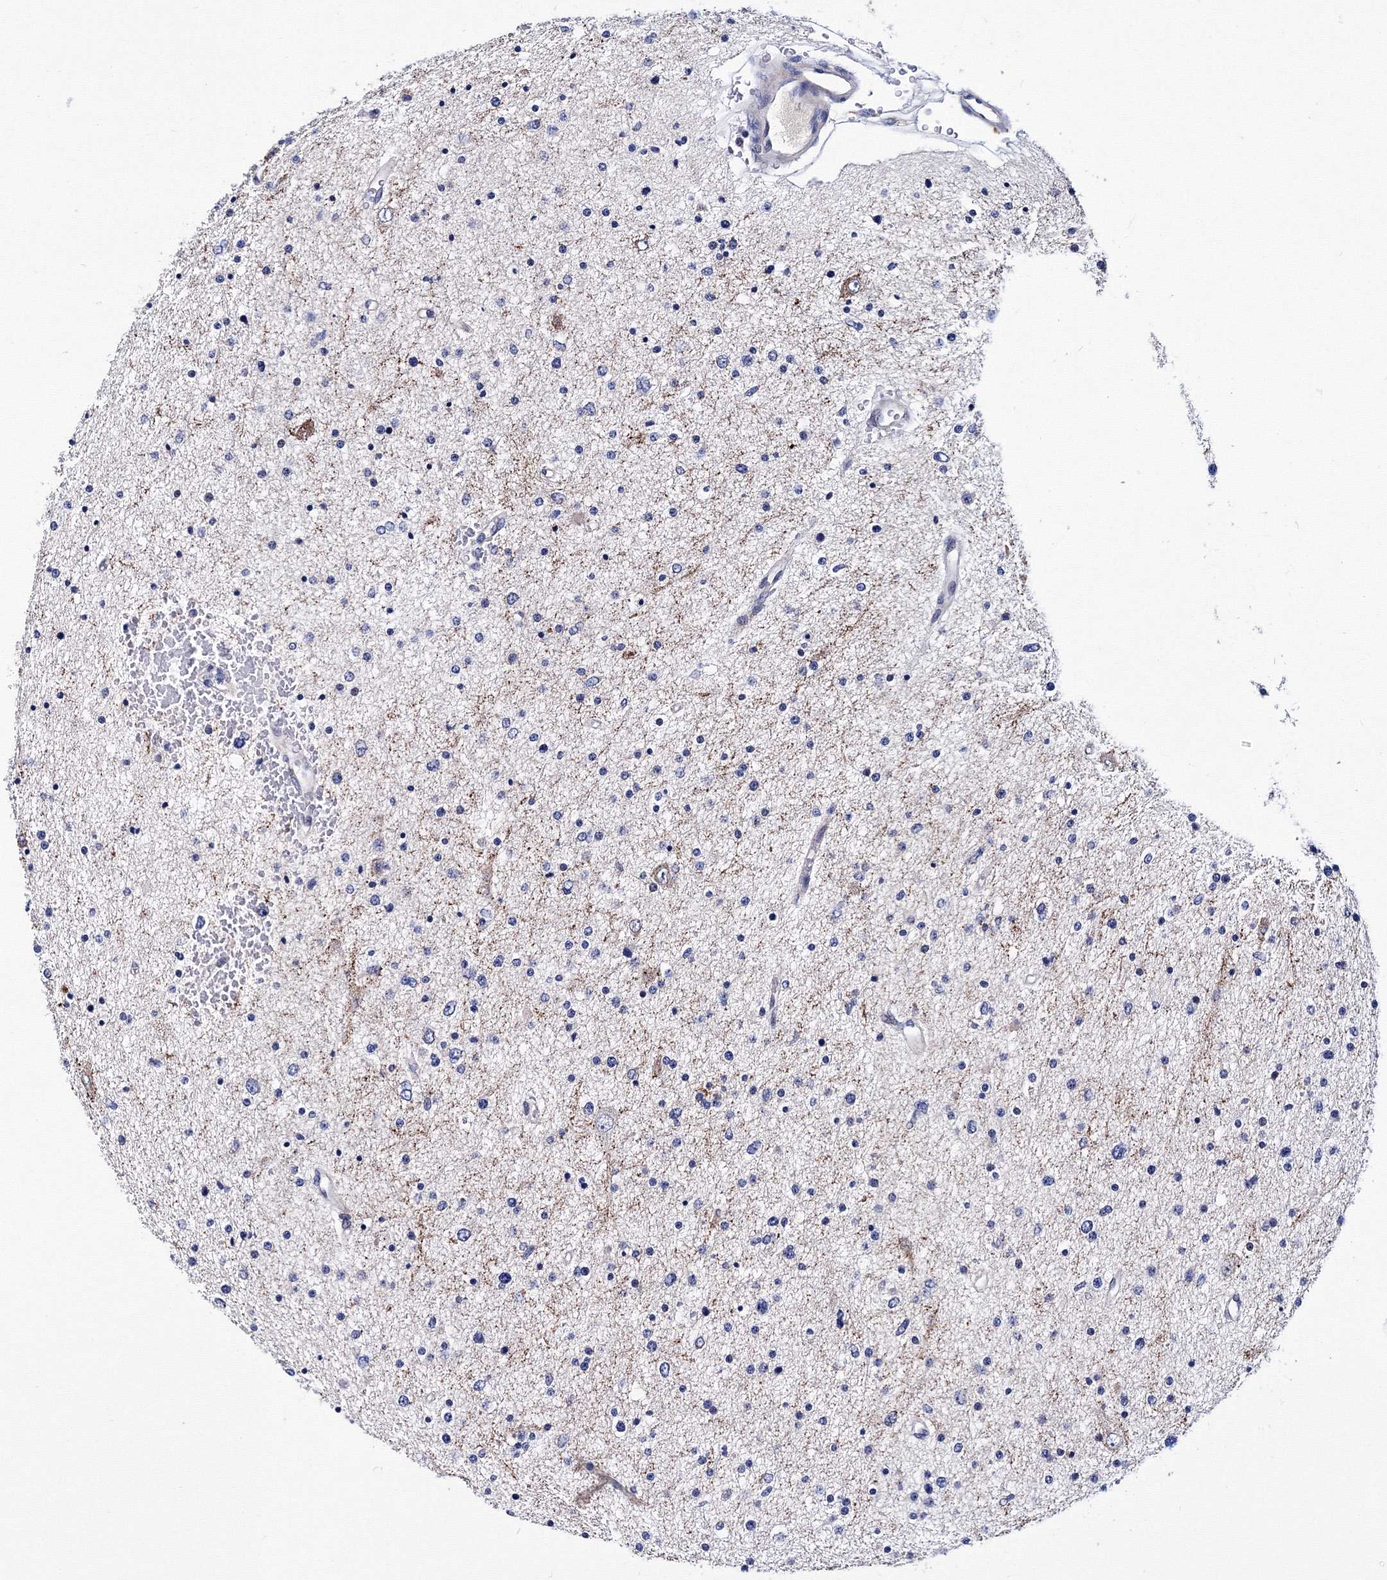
{"staining": {"intensity": "negative", "quantity": "none", "location": "none"}, "tissue": "glioma", "cell_type": "Tumor cells", "image_type": "cancer", "snomed": [{"axis": "morphology", "description": "Glioma, malignant, Low grade"}, {"axis": "topography", "description": "Brain"}], "caption": "Human malignant glioma (low-grade) stained for a protein using IHC displays no positivity in tumor cells.", "gene": "TRPM2", "patient": {"sex": "female", "age": 37}}